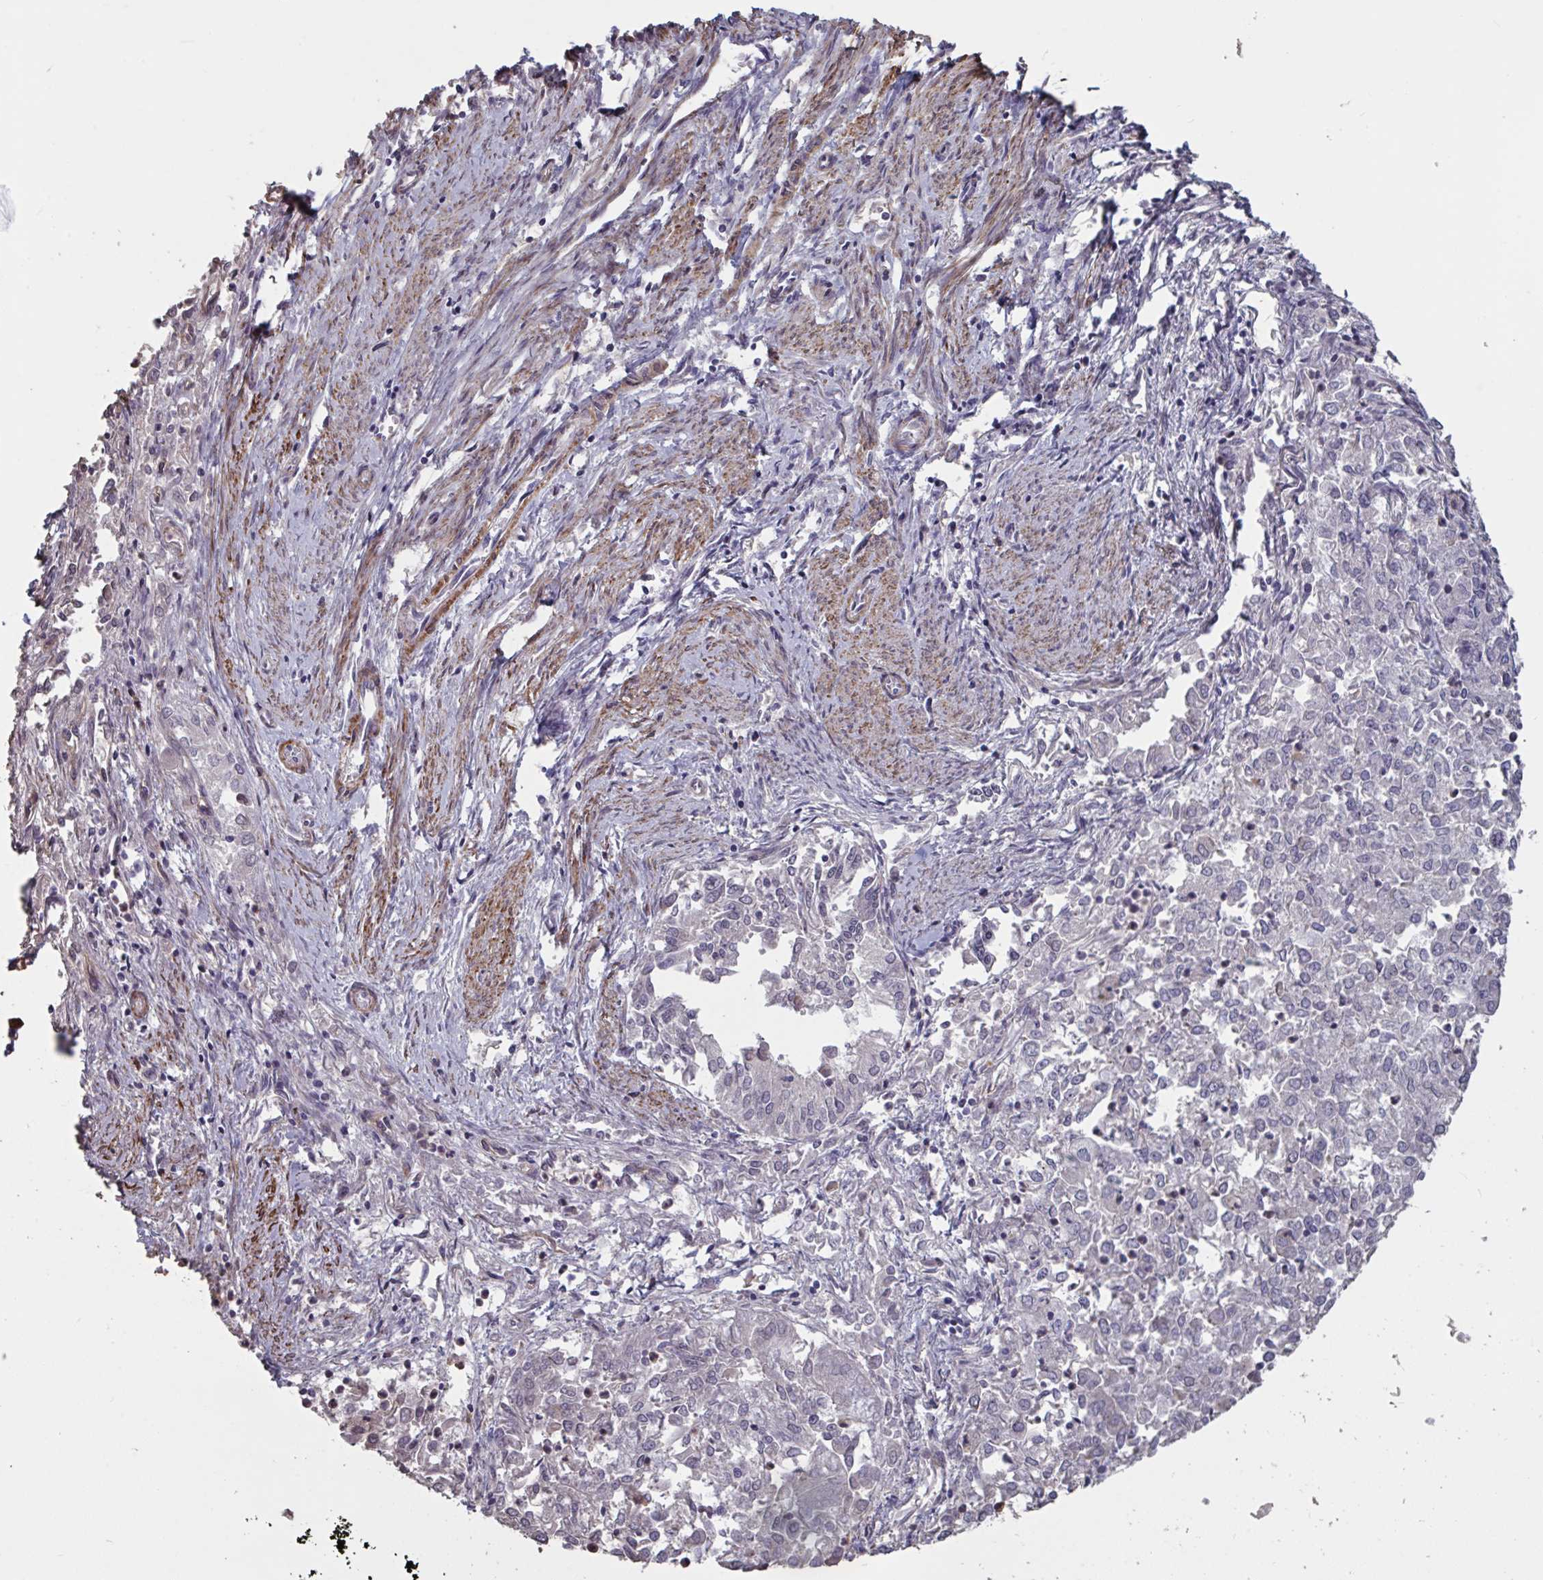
{"staining": {"intensity": "negative", "quantity": "none", "location": "none"}, "tissue": "endometrial cancer", "cell_type": "Tumor cells", "image_type": "cancer", "snomed": [{"axis": "morphology", "description": "Adenocarcinoma, NOS"}, {"axis": "topography", "description": "Endometrium"}], "caption": "Protein analysis of endometrial cancer exhibits no significant staining in tumor cells. (DAB immunohistochemistry, high magnification).", "gene": "IPO5", "patient": {"sex": "female", "age": 57}}